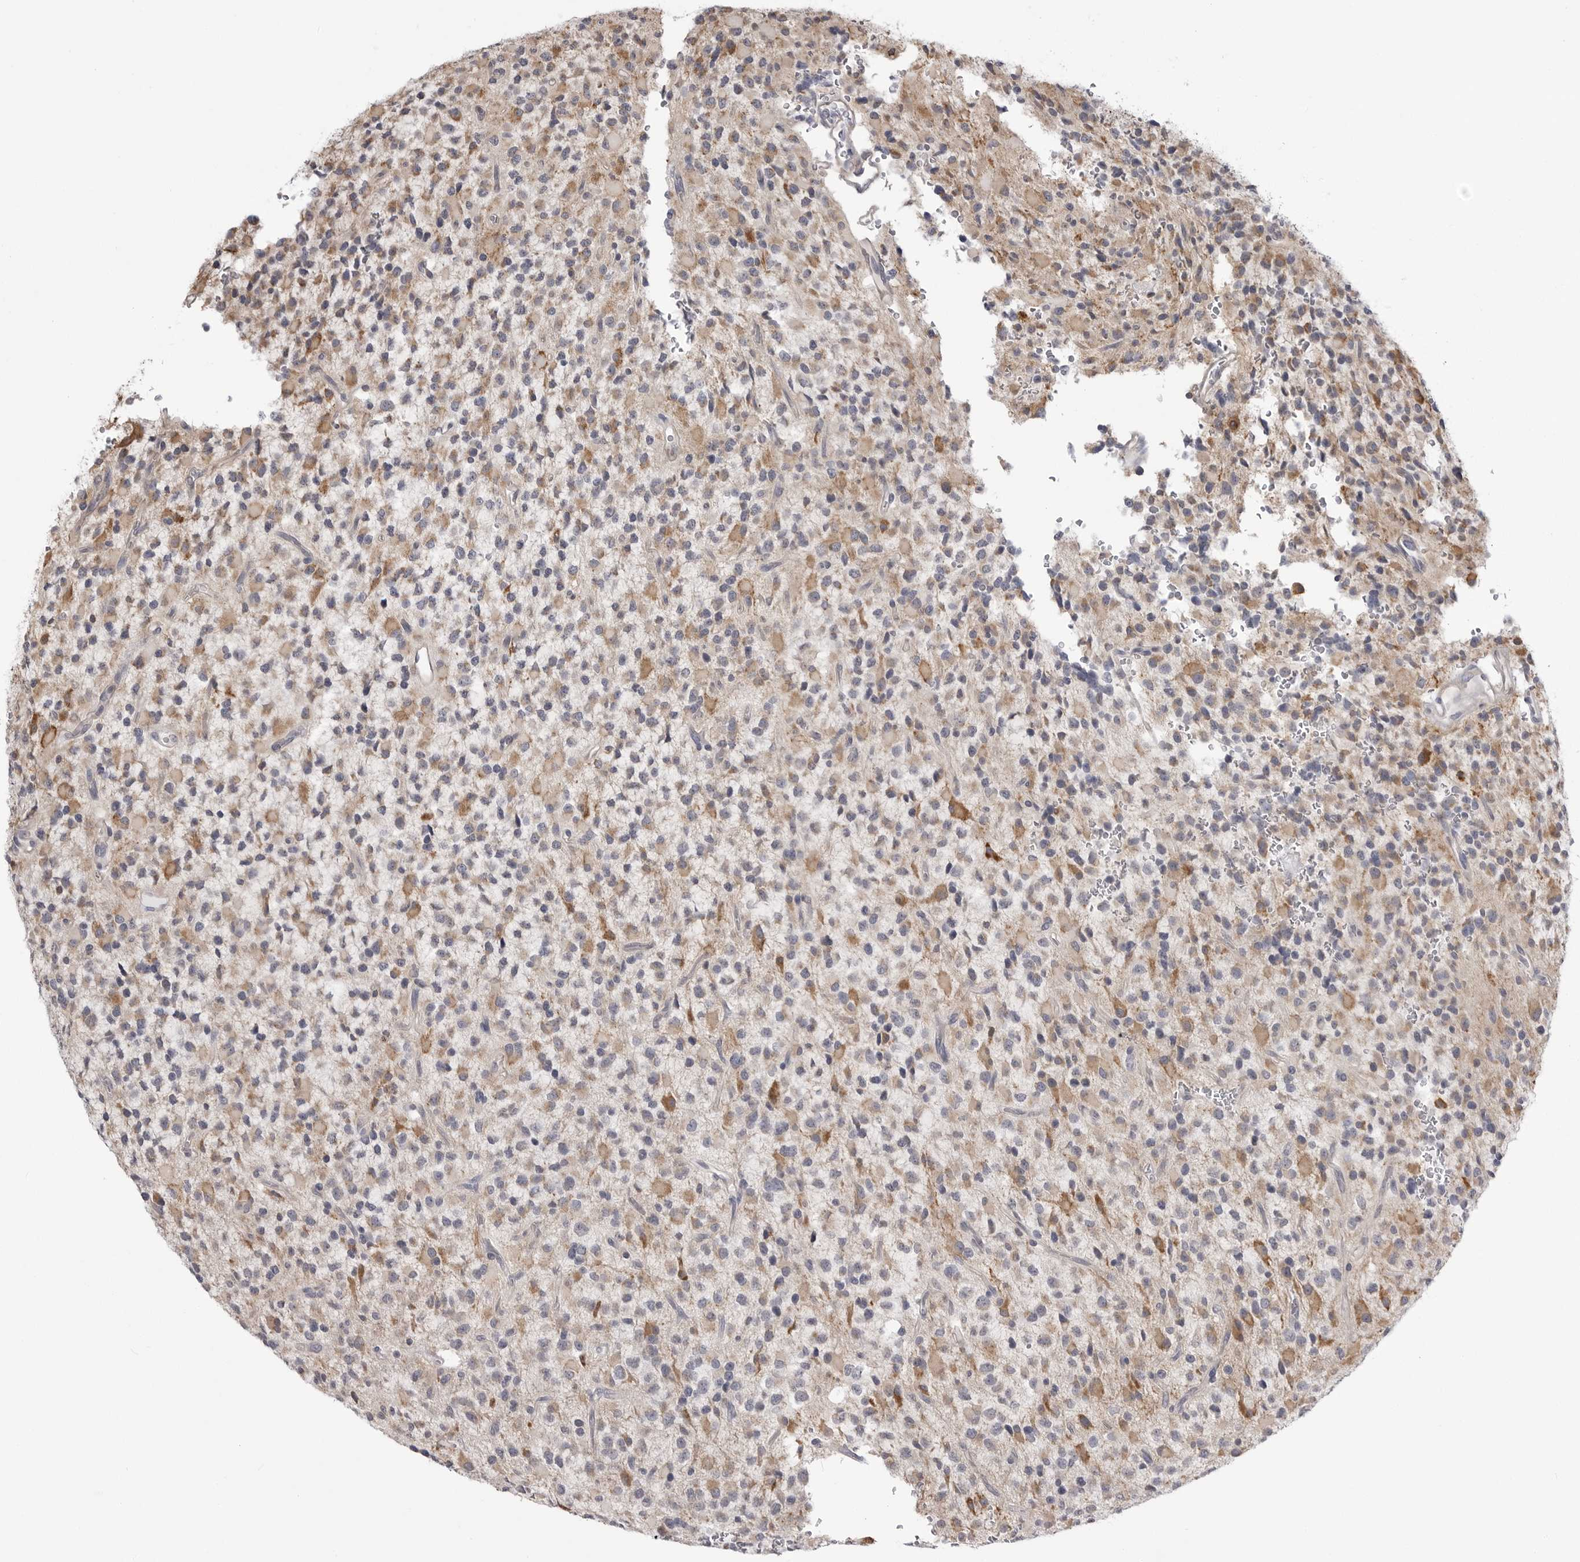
{"staining": {"intensity": "weak", "quantity": "<25%", "location": "cytoplasmic/membranous"}, "tissue": "glioma", "cell_type": "Tumor cells", "image_type": "cancer", "snomed": [{"axis": "morphology", "description": "Glioma, malignant, High grade"}, {"axis": "topography", "description": "Brain"}], "caption": "Glioma was stained to show a protein in brown. There is no significant positivity in tumor cells. (DAB (3,3'-diaminobenzidine) IHC, high magnification).", "gene": "FH", "patient": {"sex": "male", "age": 34}}